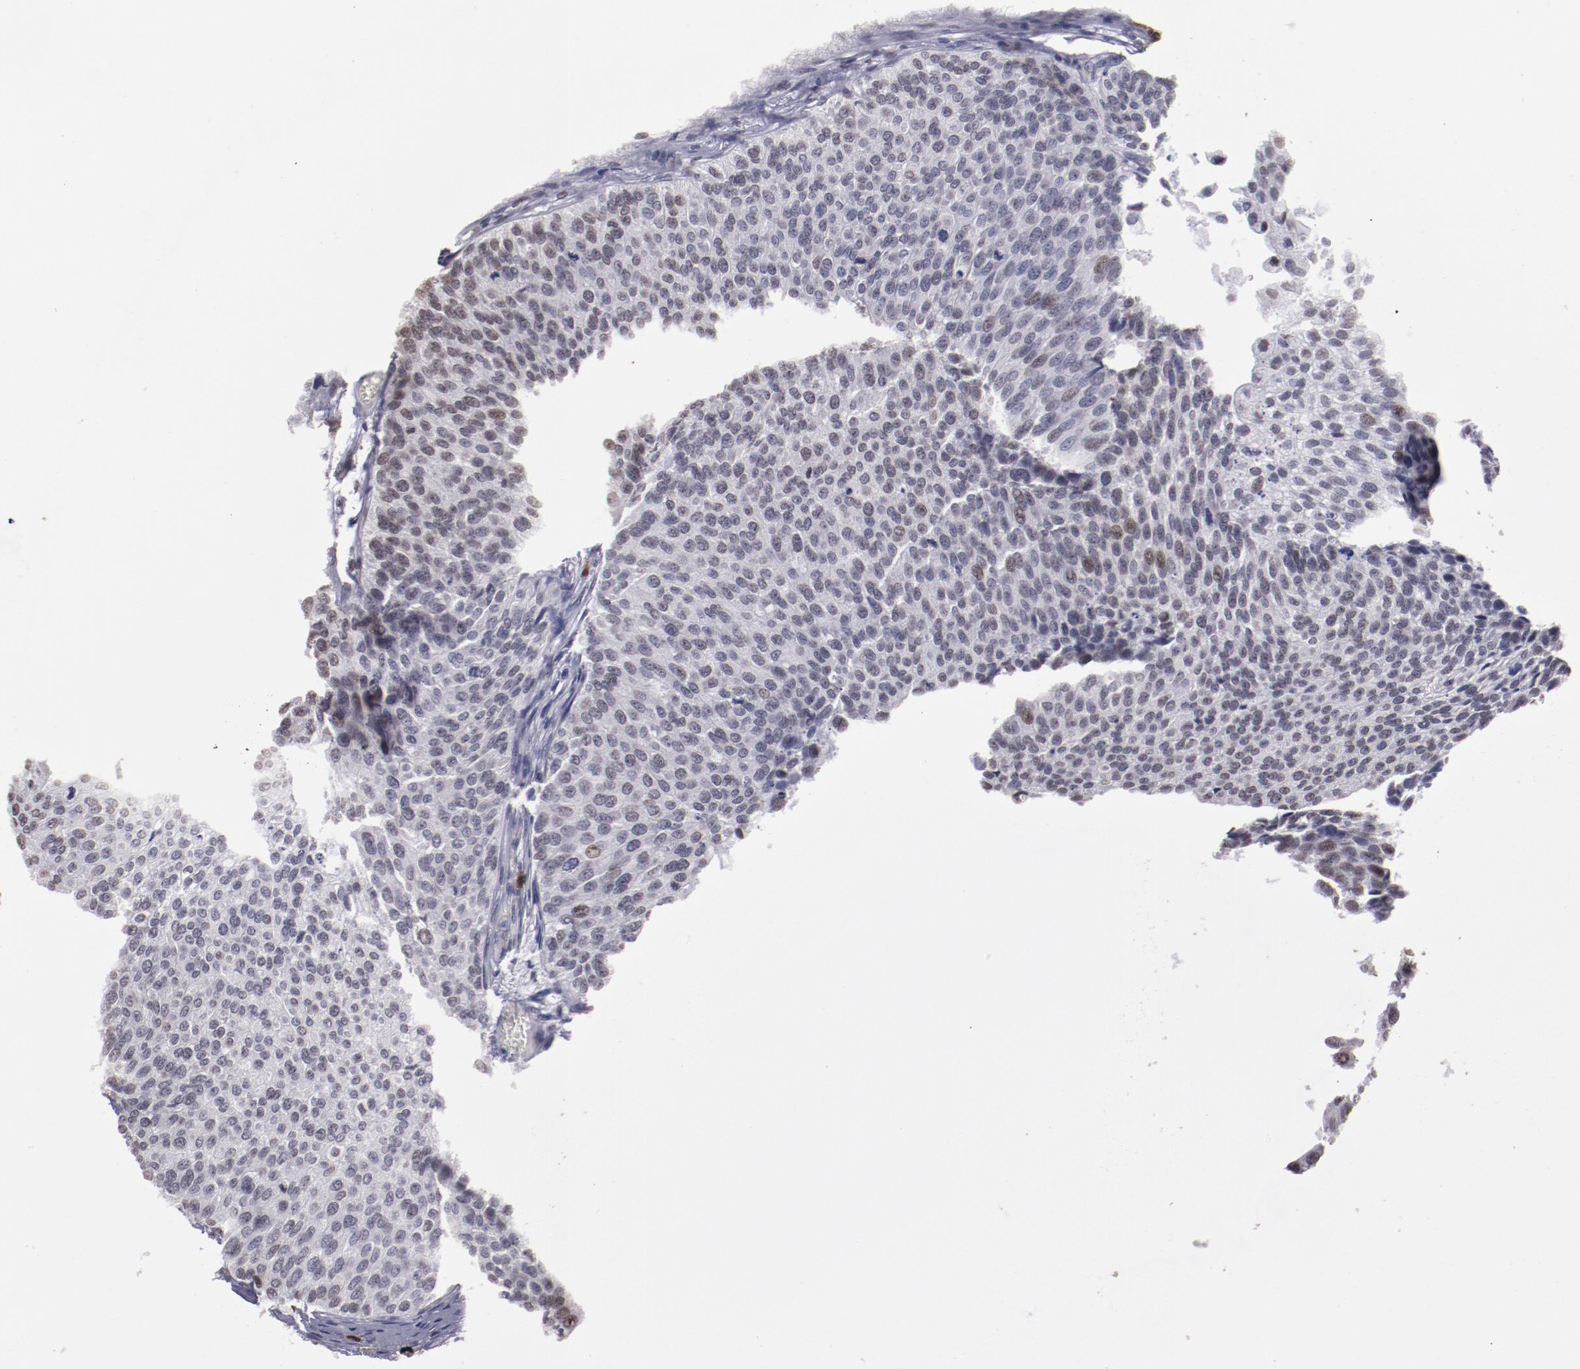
{"staining": {"intensity": "weak", "quantity": "<25%", "location": "nuclear"}, "tissue": "urothelial cancer", "cell_type": "Tumor cells", "image_type": "cancer", "snomed": [{"axis": "morphology", "description": "Urothelial carcinoma, Low grade"}, {"axis": "topography", "description": "Urinary bladder"}], "caption": "Immunohistochemical staining of human low-grade urothelial carcinoma reveals no significant positivity in tumor cells.", "gene": "IRF4", "patient": {"sex": "male", "age": 84}}